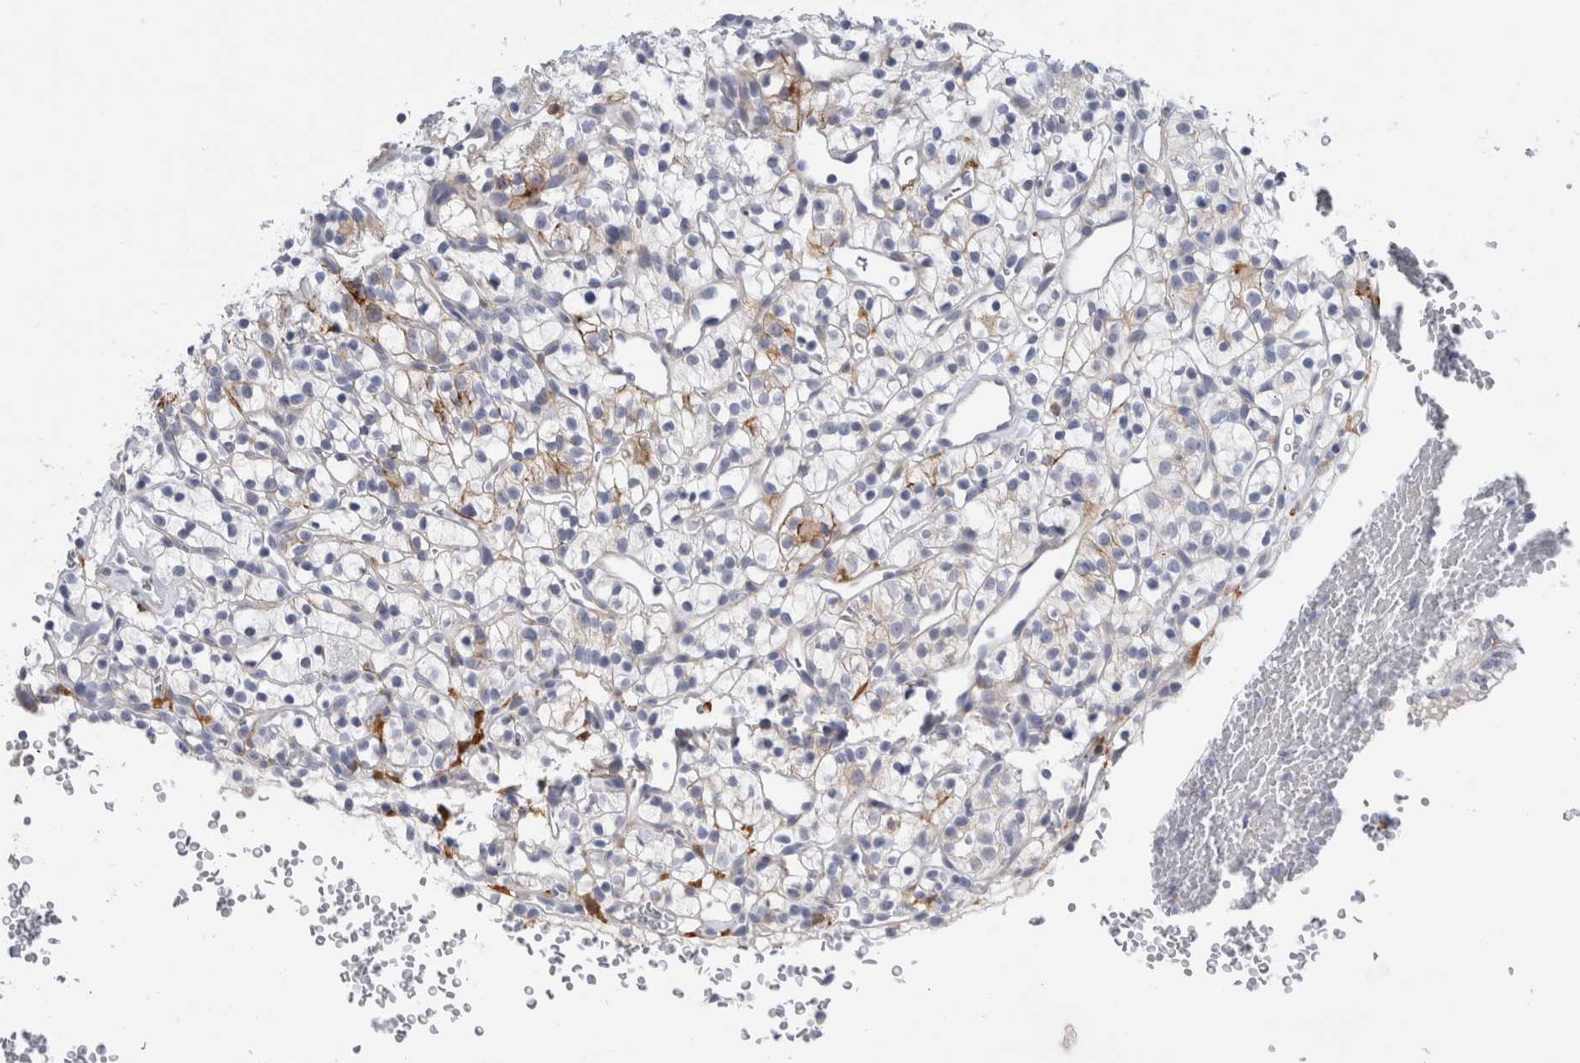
{"staining": {"intensity": "weak", "quantity": "<25%", "location": "cytoplasmic/membranous"}, "tissue": "renal cancer", "cell_type": "Tumor cells", "image_type": "cancer", "snomed": [{"axis": "morphology", "description": "Adenocarcinoma, NOS"}, {"axis": "topography", "description": "Kidney"}], "caption": "A photomicrograph of human renal adenocarcinoma is negative for staining in tumor cells.", "gene": "SLC20A2", "patient": {"sex": "female", "age": 57}}